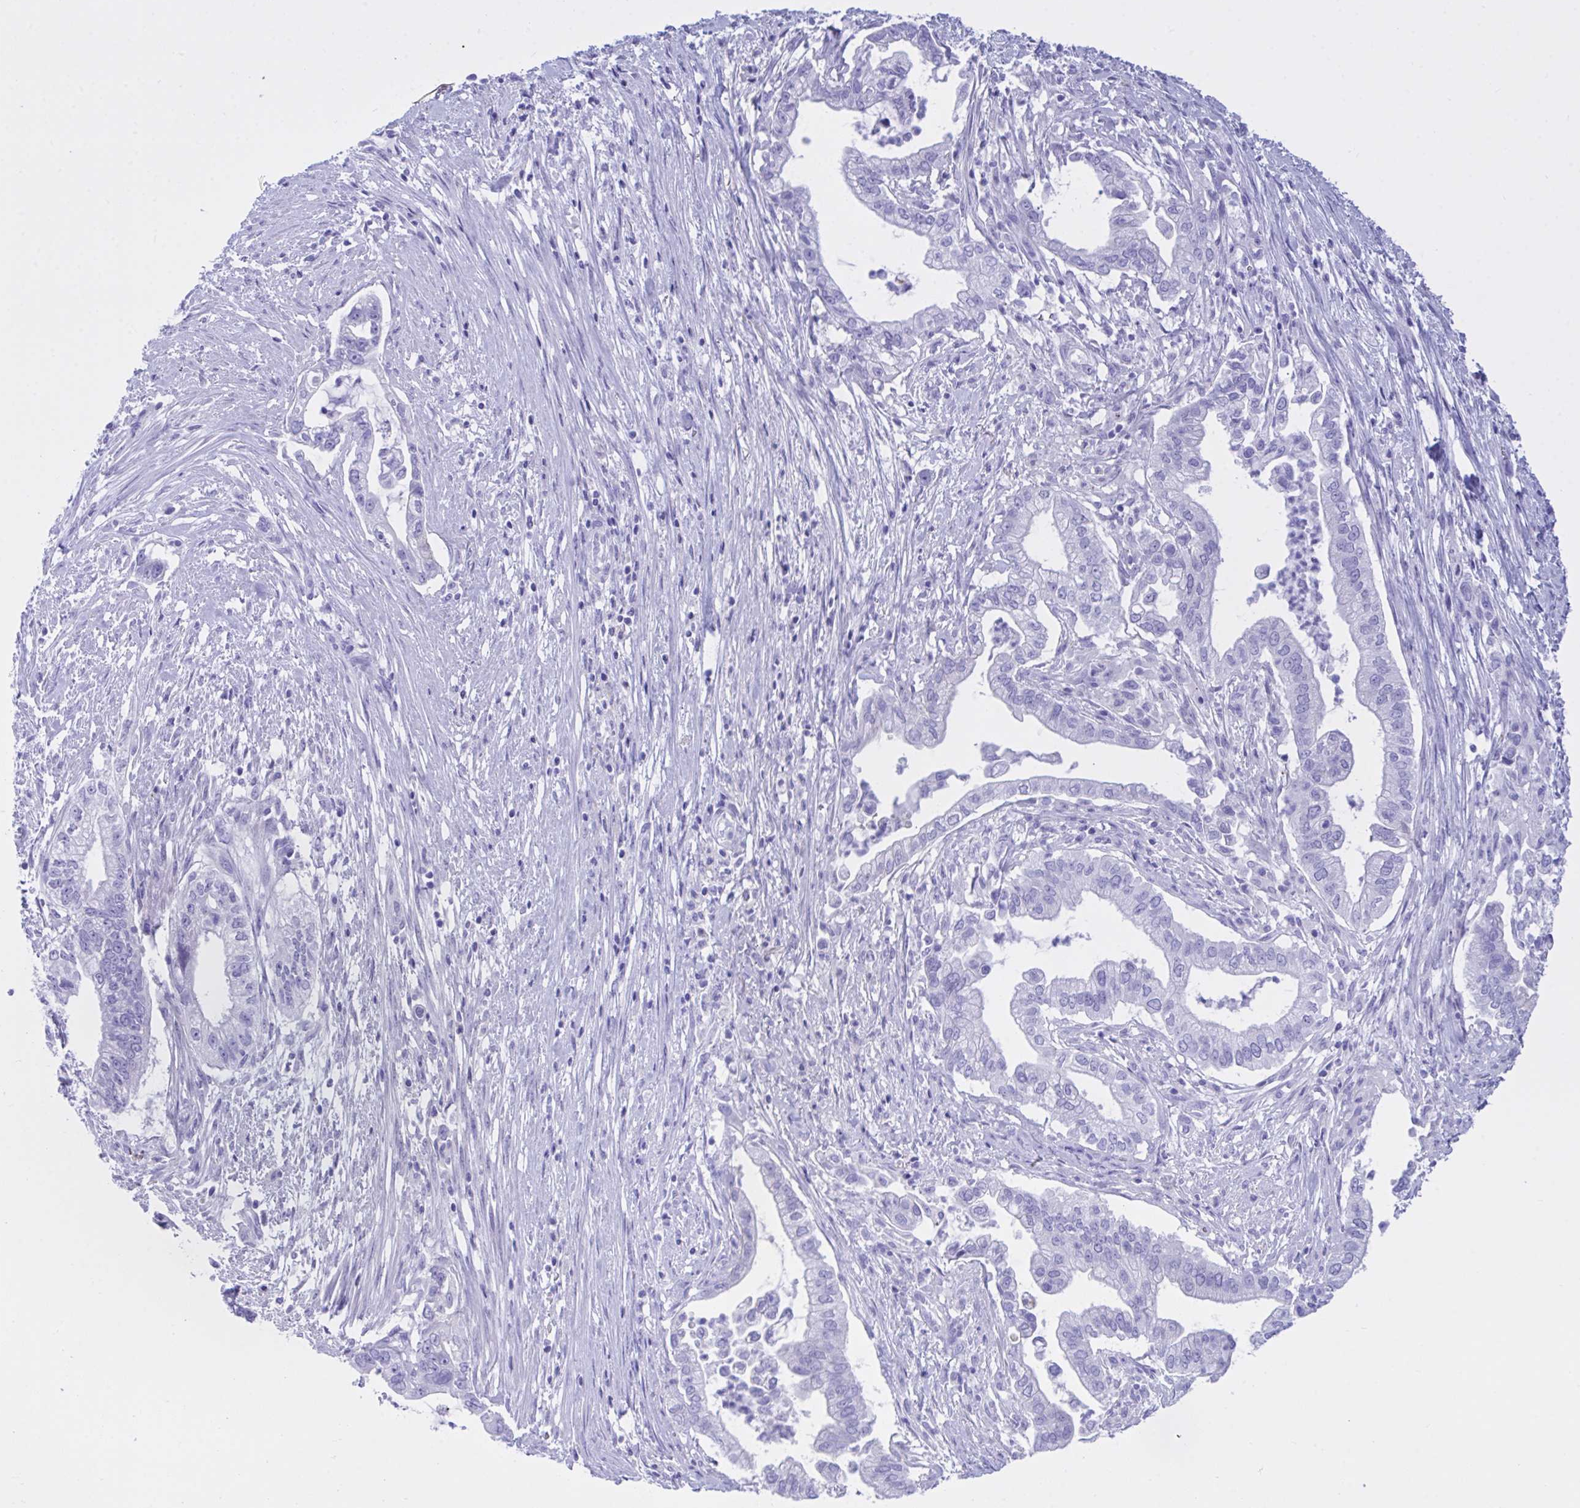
{"staining": {"intensity": "negative", "quantity": "none", "location": "none"}, "tissue": "pancreatic cancer", "cell_type": "Tumor cells", "image_type": "cancer", "snomed": [{"axis": "morphology", "description": "Adenocarcinoma, NOS"}, {"axis": "topography", "description": "Pancreas"}], "caption": "Immunohistochemical staining of human pancreatic cancer shows no significant expression in tumor cells. Nuclei are stained in blue.", "gene": "BEX5", "patient": {"sex": "male", "age": 70}}